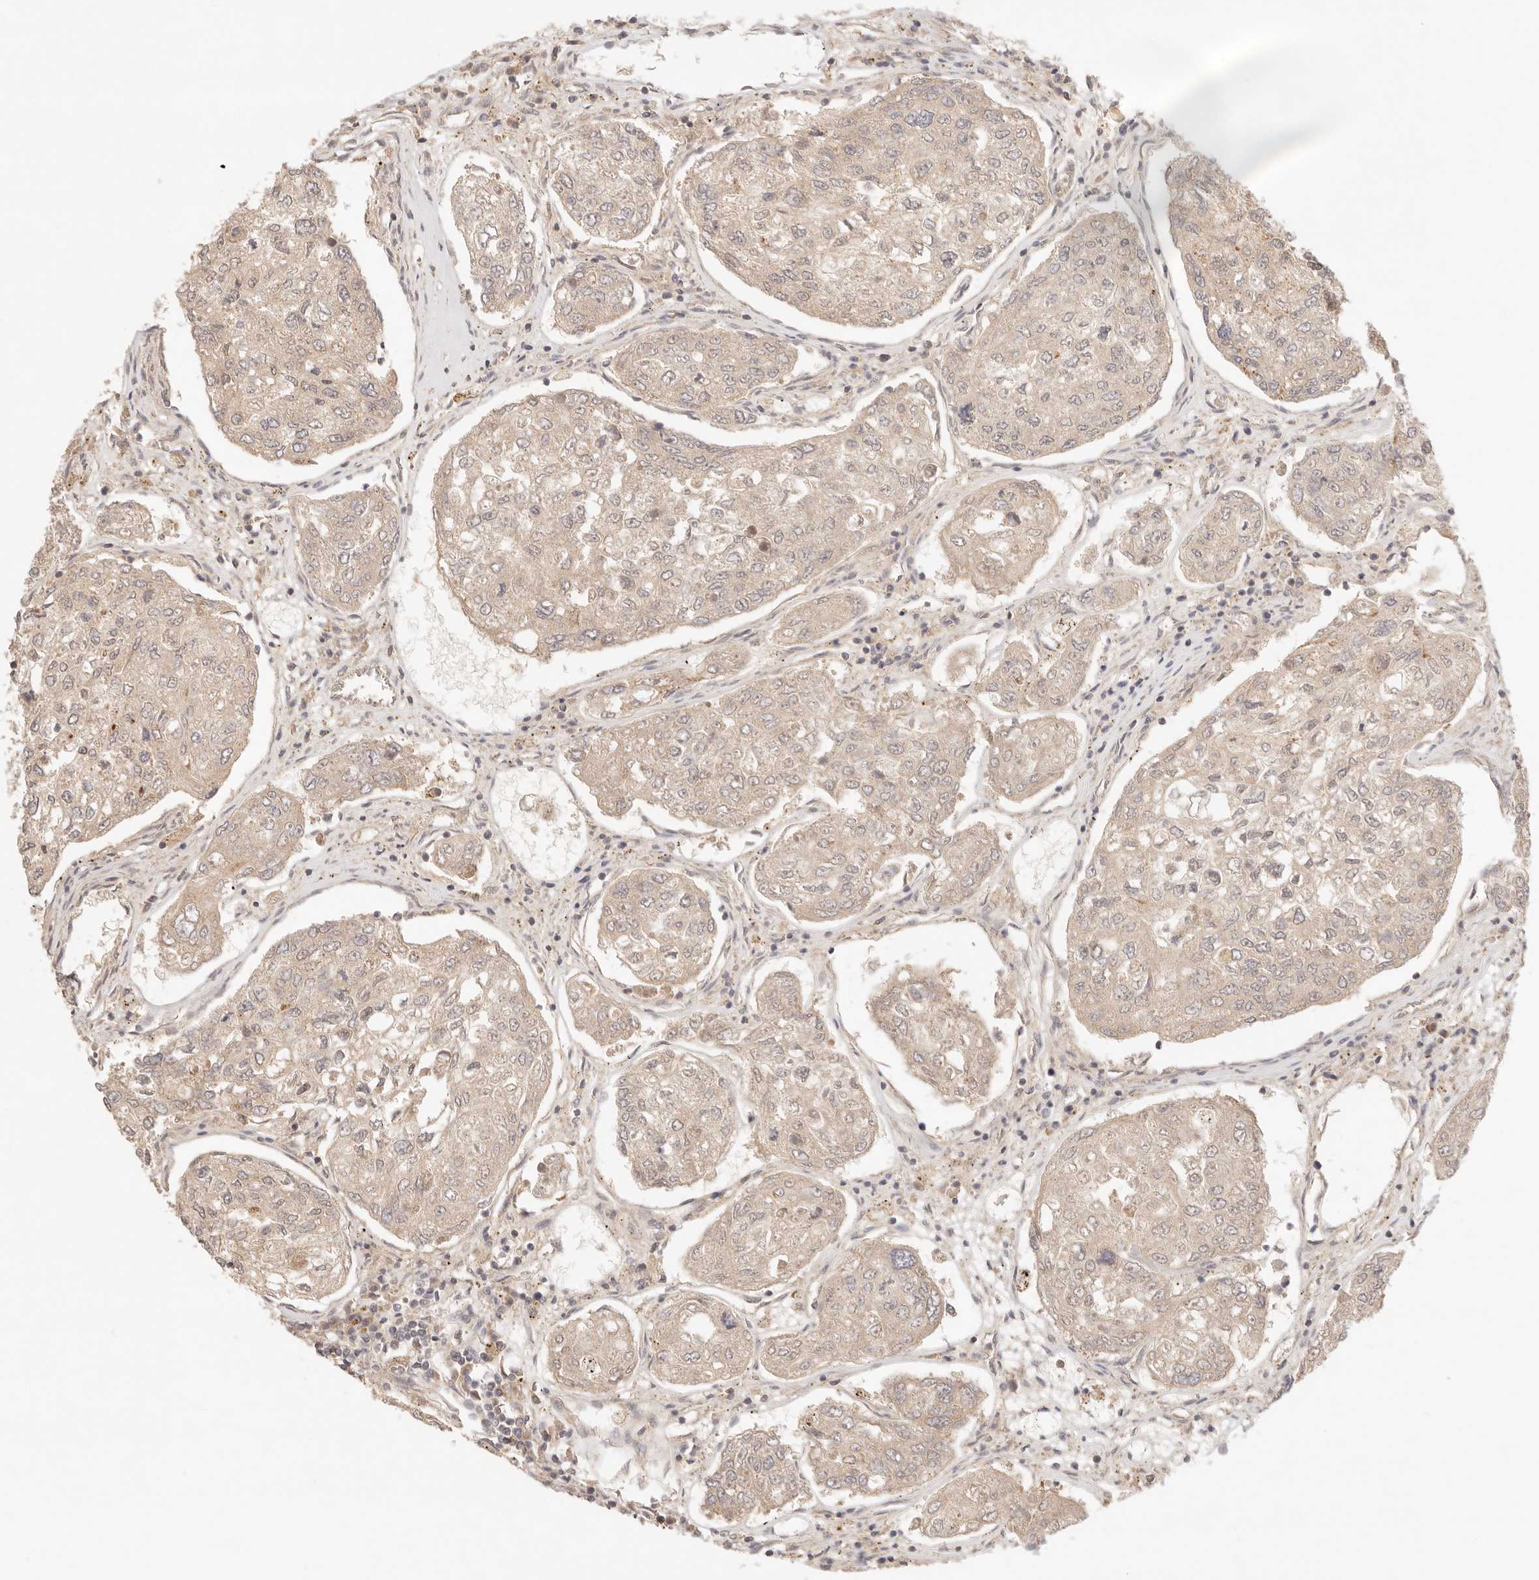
{"staining": {"intensity": "moderate", "quantity": ">75%", "location": "cytoplasmic/membranous"}, "tissue": "urothelial cancer", "cell_type": "Tumor cells", "image_type": "cancer", "snomed": [{"axis": "morphology", "description": "Urothelial carcinoma, High grade"}, {"axis": "topography", "description": "Lymph node"}, {"axis": "topography", "description": "Urinary bladder"}], "caption": "A medium amount of moderate cytoplasmic/membranous expression is identified in approximately >75% of tumor cells in urothelial cancer tissue.", "gene": "COA6", "patient": {"sex": "male", "age": 51}}